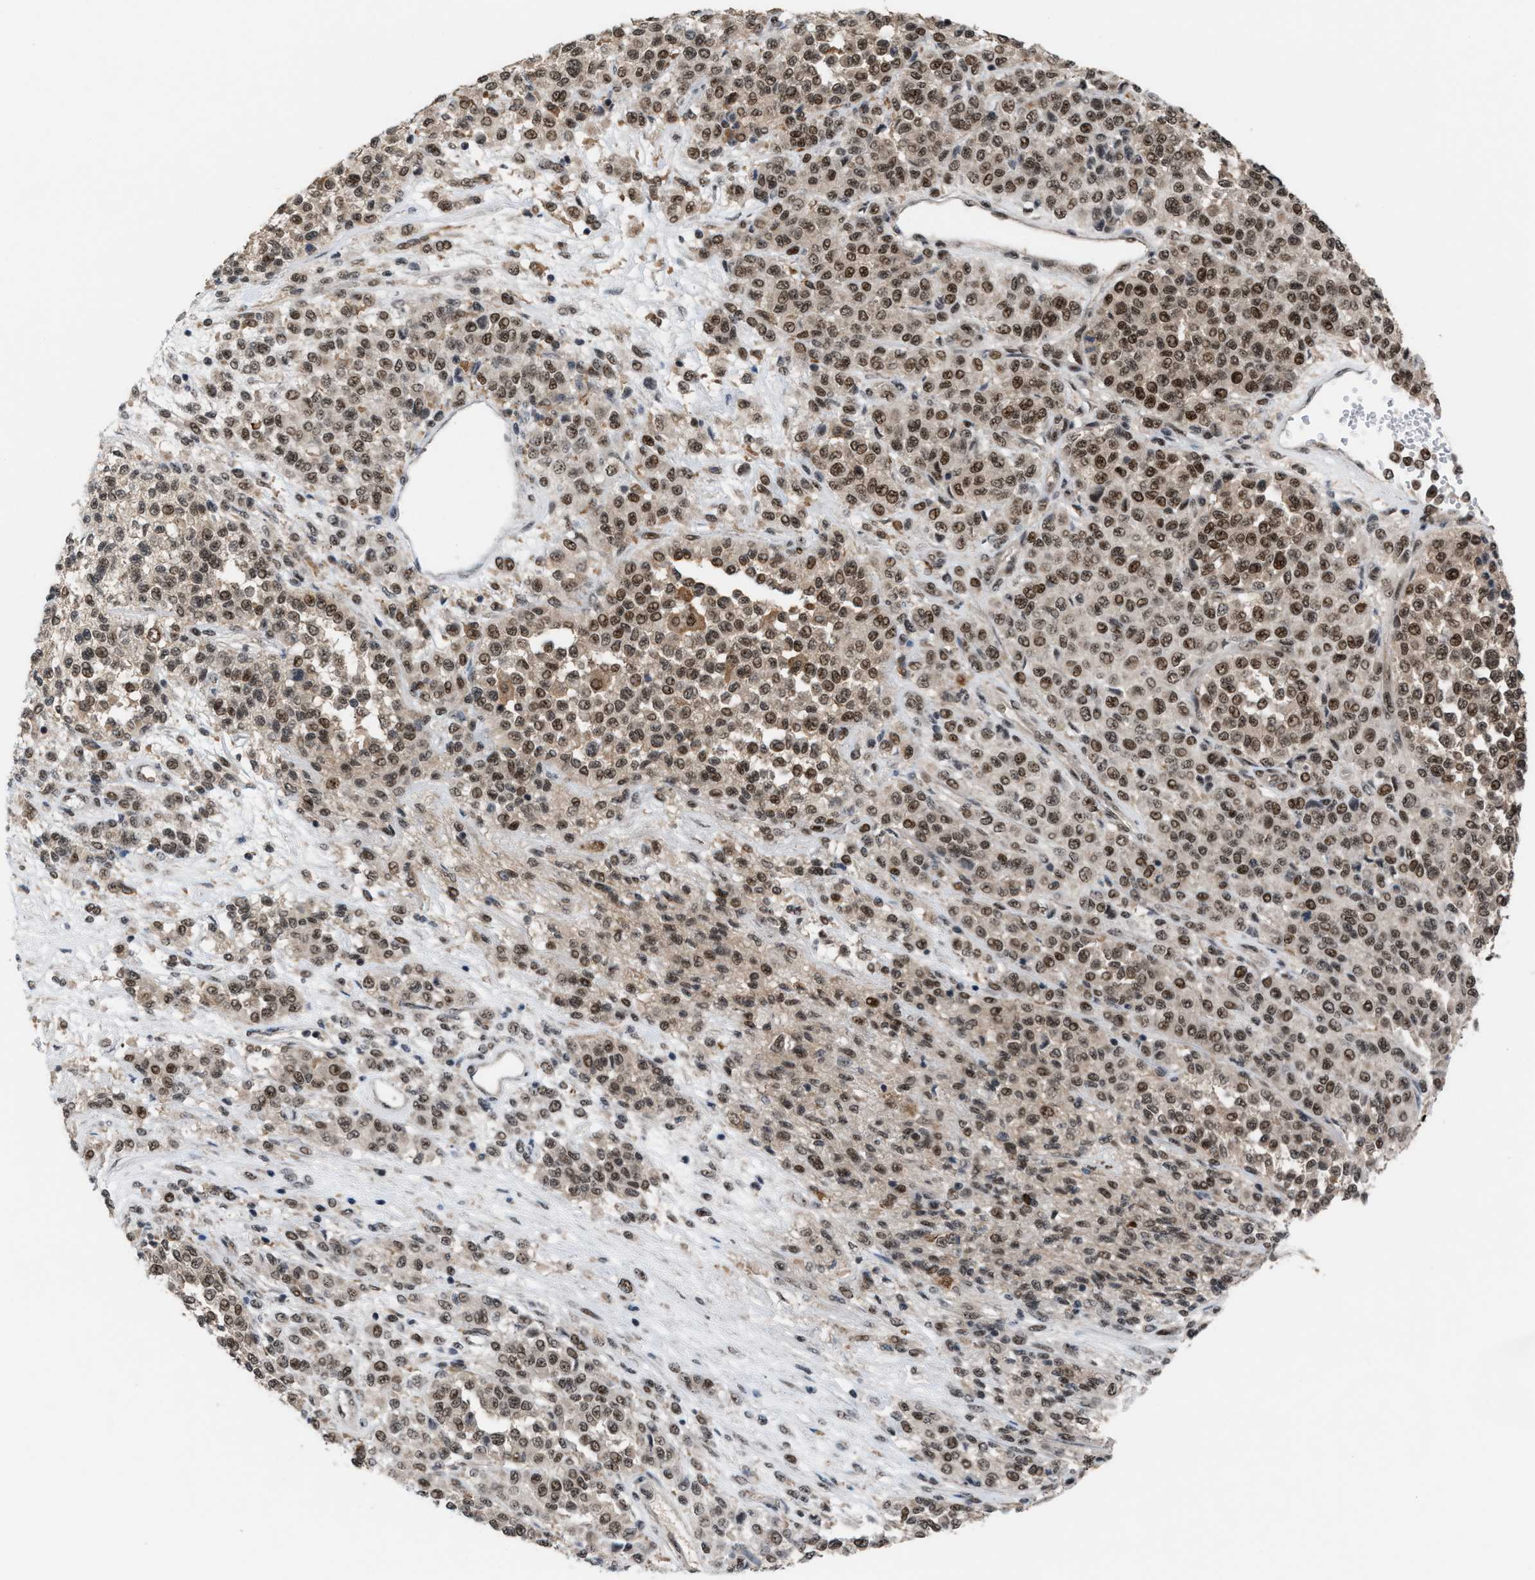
{"staining": {"intensity": "moderate", "quantity": ">75%", "location": "nuclear"}, "tissue": "melanoma", "cell_type": "Tumor cells", "image_type": "cancer", "snomed": [{"axis": "morphology", "description": "Malignant melanoma, Metastatic site"}, {"axis": "topography", "description": "Pancreas"}], "caption": "Malignant melanoma (metastatic site) stained for a protein (brown) shows moderate nuclear positive expression in approximately >75% of tumor cells.", "gene": "PRPF4", "patient": {"sex": "female", "age": 30}}